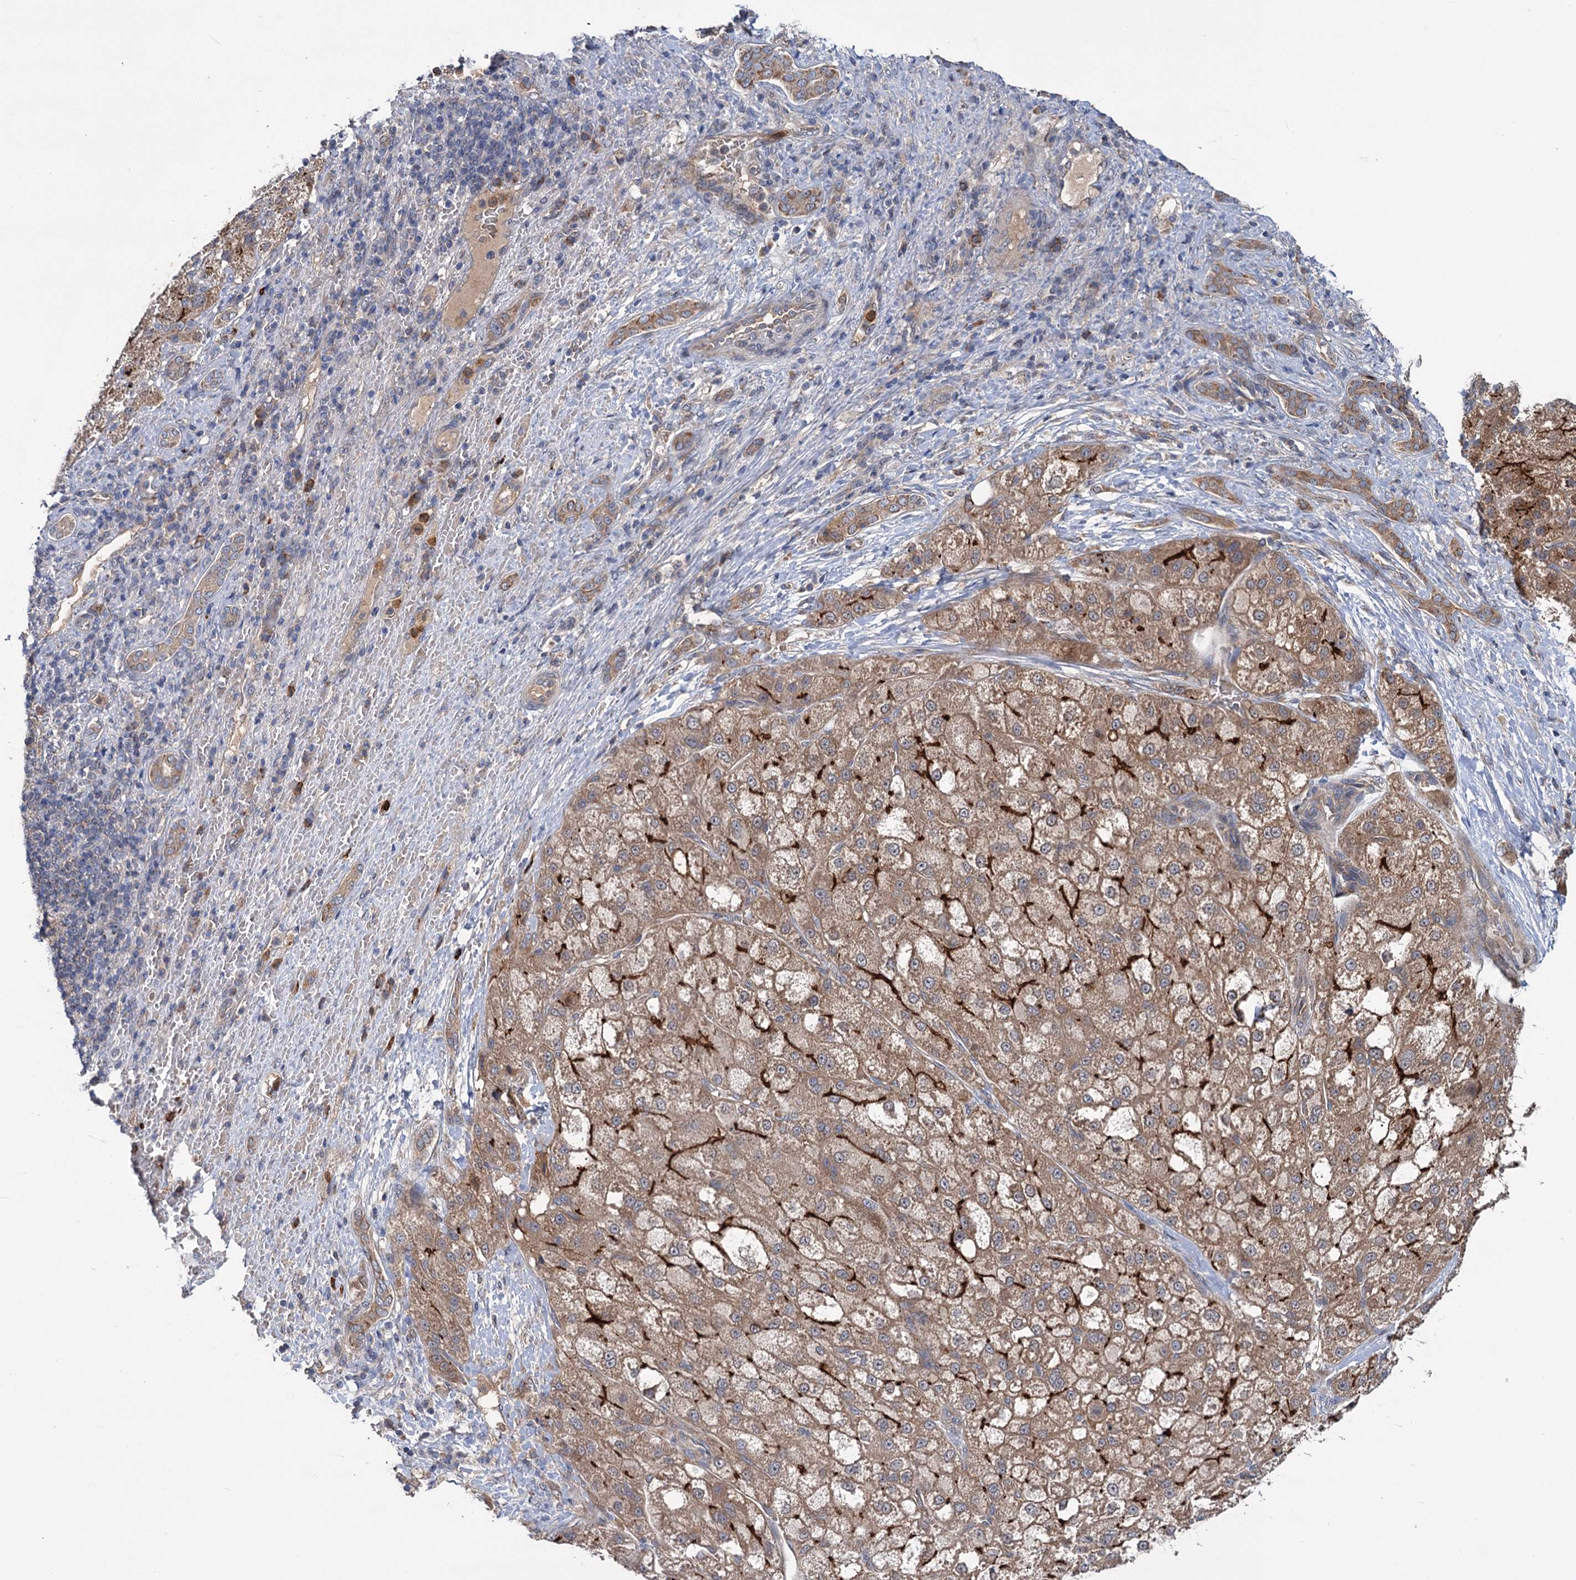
{"staining": {"intensity": "moderate", "quantity": "25%-75%", "location": "cytoplasmic/membranous"}, "tissue": "liver cancer", "cell_type": "Tumor cells", "image_type": "cancer", "snomed": [{"axis": "morphology", "description": "Normal tissue, NOS"}, {"axis": "morphology", "description": "Carcinoma, Hepatocellular, NOS"}, {"axis": "topography", "description": "Liver"}], "caption": "High-power microscopy captured an immunohistochemistry histopathology image of liver cancer, revealing moderate cytoplasmic/membranous staining in about 25%-75% of tumor cells. (IHC, brightfield microscopy, high magnification).", "gene": "DYNC2H1", "patient": {"sex": "male", "age": 57}}